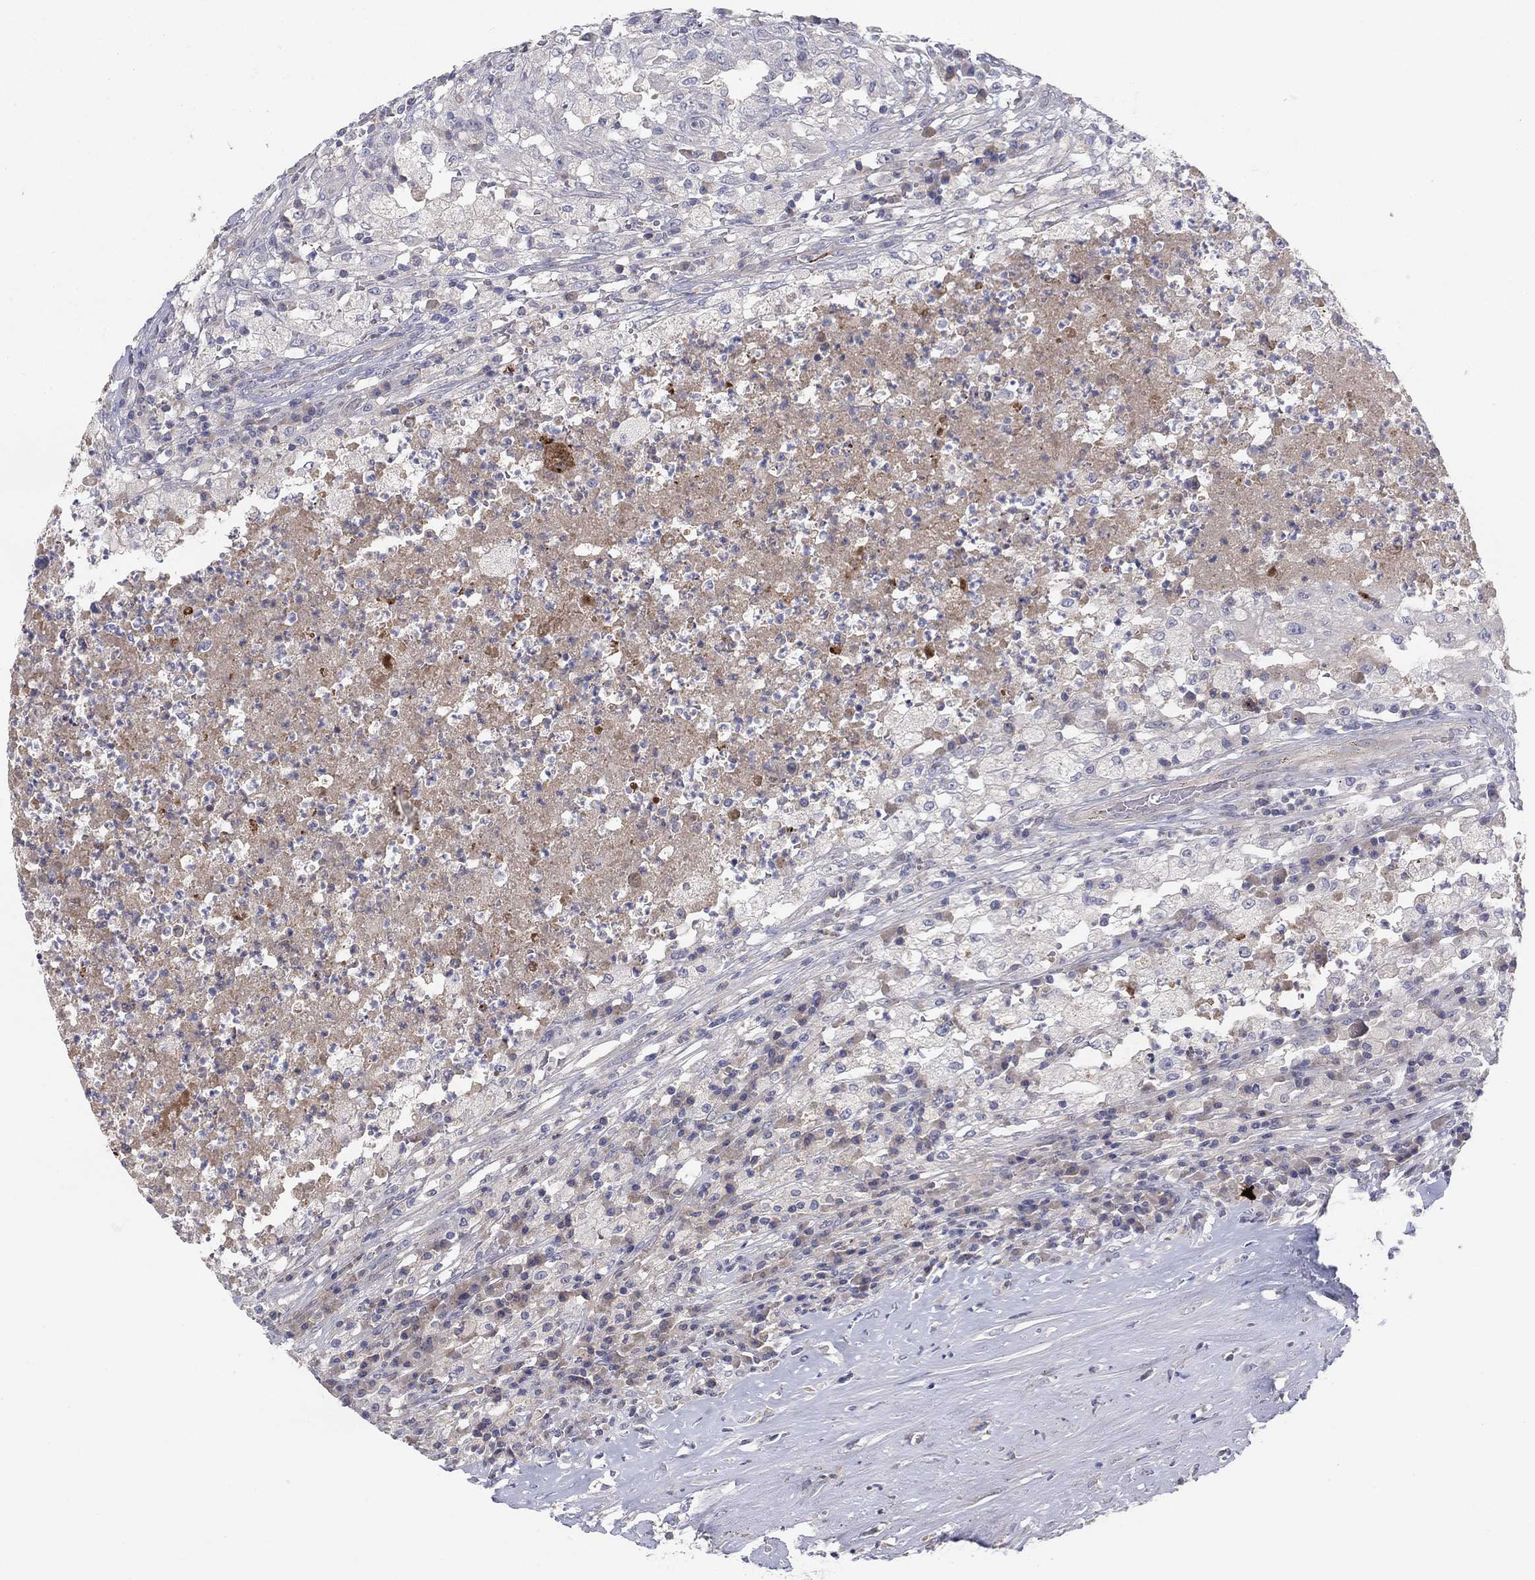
{"staining": {"intensity": "negative", "quantity": "none", "location": "none"}, "tissue": "testis cancer", "cell_type": "Tumor cells", "image_type": "cancer", "snomed": [{"axis": "morphology", "description": "Necrosis, NOS"}, {"axis": "morphology", "description": "Carcinoma, Embryonal, NOS"}, {"axis": "topography", "description": "Testis"}], "caption": "High magnification brightfield microscopy of testis cancer (embryonal carcinoma) stained with DAB (brown) and counterstained with hematoxylin (blue): tumor cells show no significant staining.", "gene": "AMN1", "patient": {"sex": "male", "age": 19}}